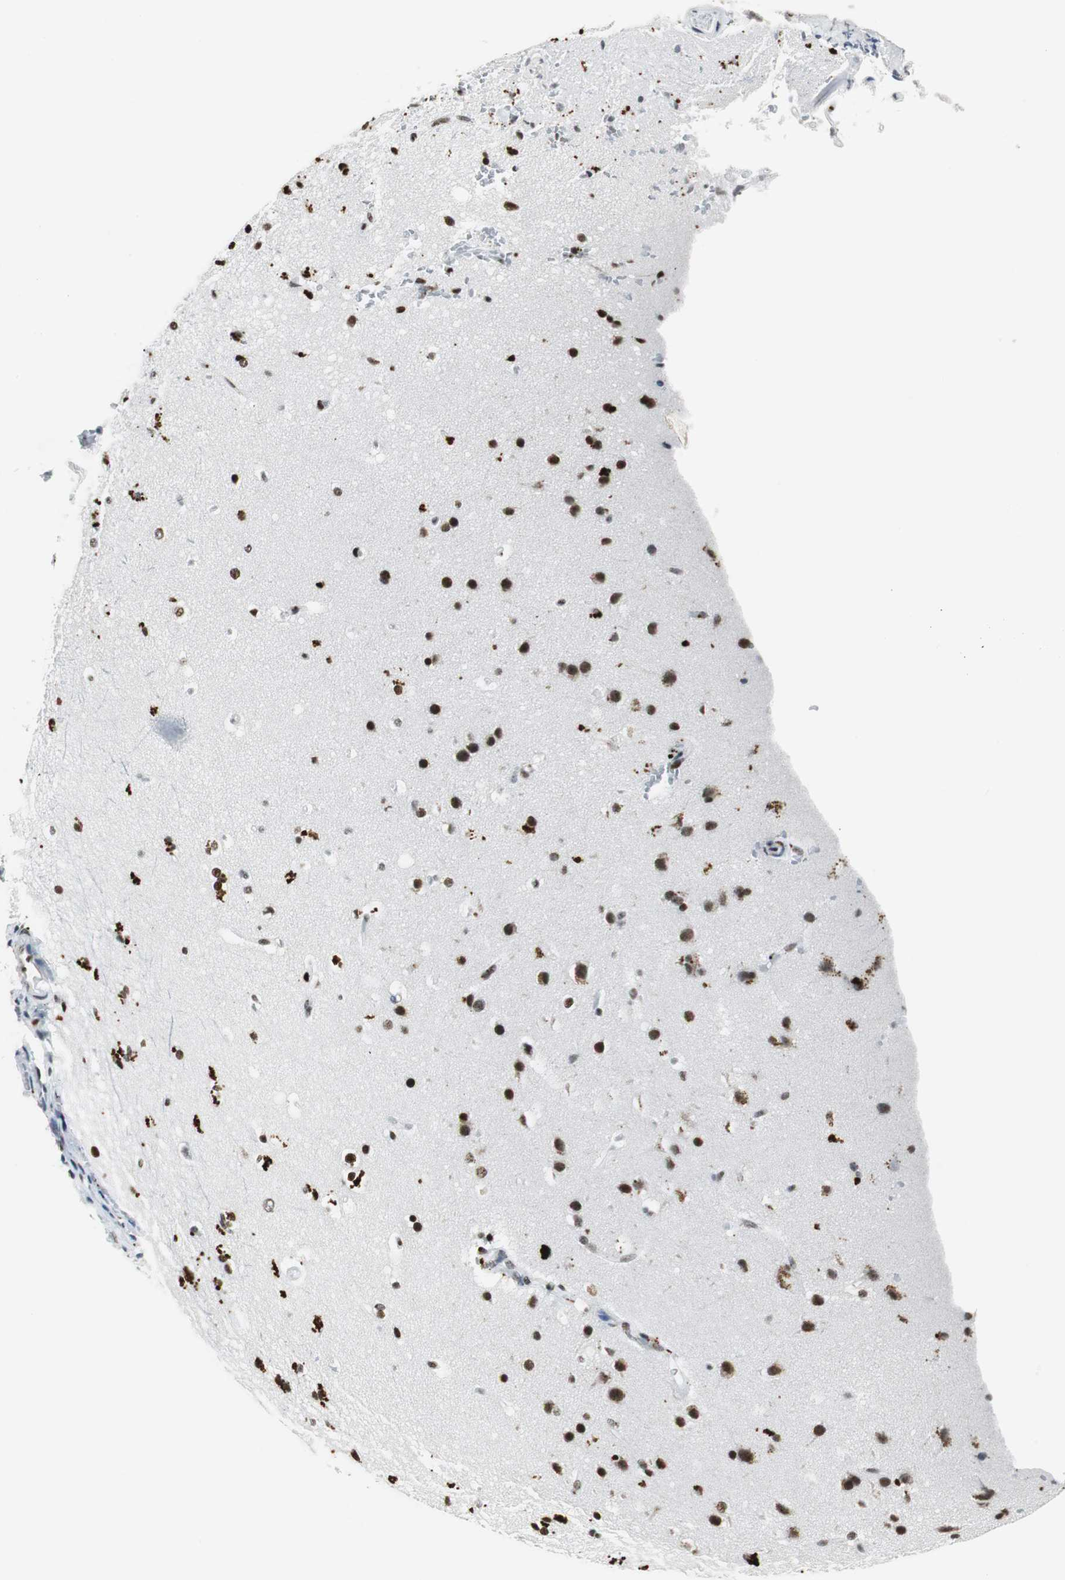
{"staining": {"intensity": "moderate", "quantity": ">75%", "location": "nuclear"}, "tissue": "glioma", "cell_type": "Tumor cells", "image_type": "cancer", "snomed": [{"axis": "morphology", "description": "Glioma, malignant, Low grade"}, {"axis": "topography", "description": "Cerebral cortex"}], "caption": "Immunohistochemistry (IHC) of malignant low-grade glioma exhibits medium levels of moderate nuclear expression in approximately >75% of tumor cells. Nuclei are stained in blue.", "gene": "RBBP4", "patient": {"sex": "female", "age": 47}}